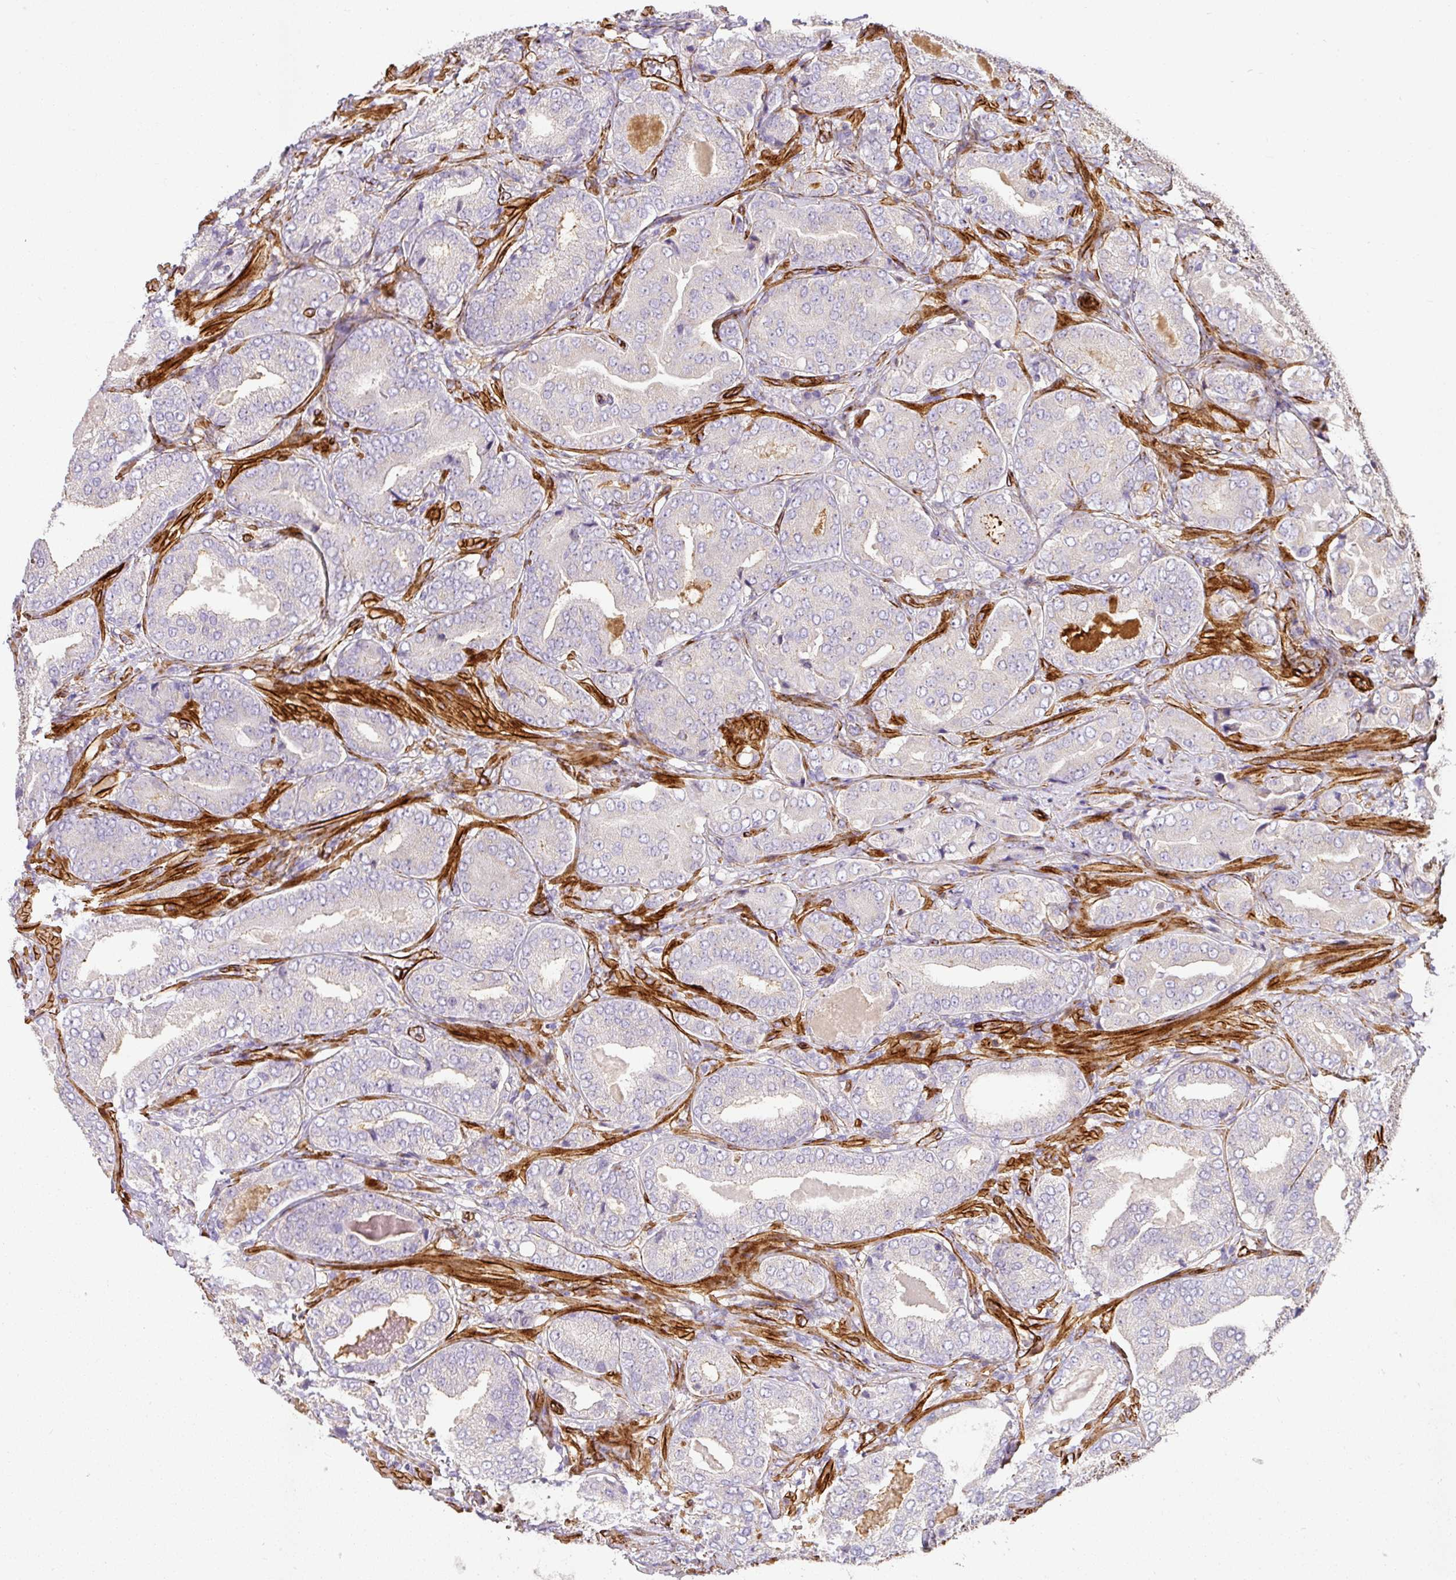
{"staining": {"intensity": "negative", "quantity": "none", "location": "none"}, "tissue": "prostate cancer", "cell_type": "Tumor cells", "image_type": "cancer", "snomed": [{"axis": "morphology", "description": "Adenocarcinoma, High grade"}, {"axis": "topography", "description": "Prostate"}], "caption": "A high-resolution micrograph shows immunohistochemistry (IHC) staining of prostate adenocarcinoma (high-grade), which displays no significant expression in tumor cells.", "gene": "SLC25A17", "patient": {"sex": "male", "age": 63}}